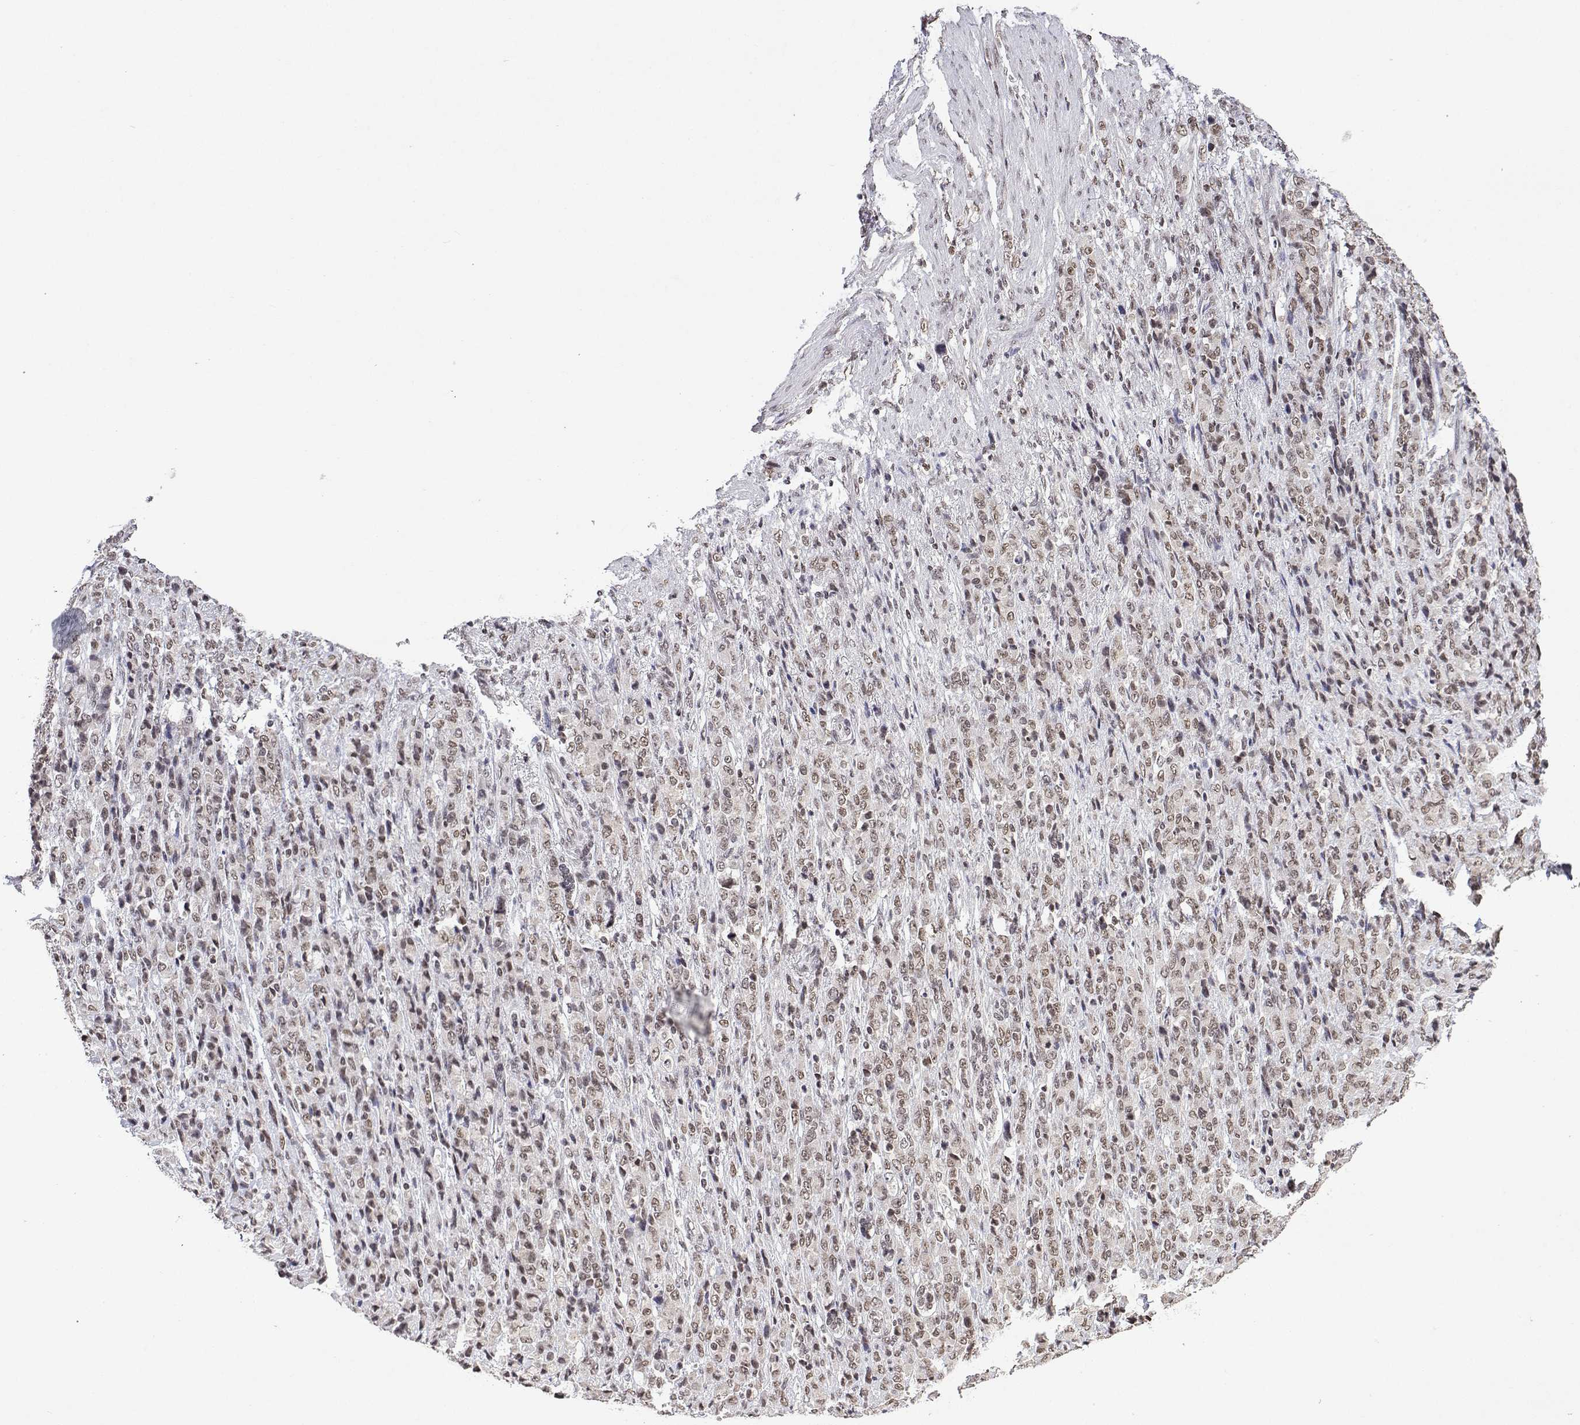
{"staining": {"intensity": "weak", "quantity": ">75%", "location": "nuclear"}, "tissue": "stomach cancer", "cell_type": "Tumor cells", "image_type": "cancer", "snomed": [{"axis": "morphology", "description": "Adenocarcinoma, NOS"}, {"axis": "topography", "description": "Stomach"}], "caption": "This histopathology image reveals stomach cancer stained with immunohistochemistry to label a protein in brown. The nuclear of tumor cells show weak positivity for the protein. Nuclei are counter-stained blue.", "gene": "XPC", "patient": {"sex": "female", "age": 79}}